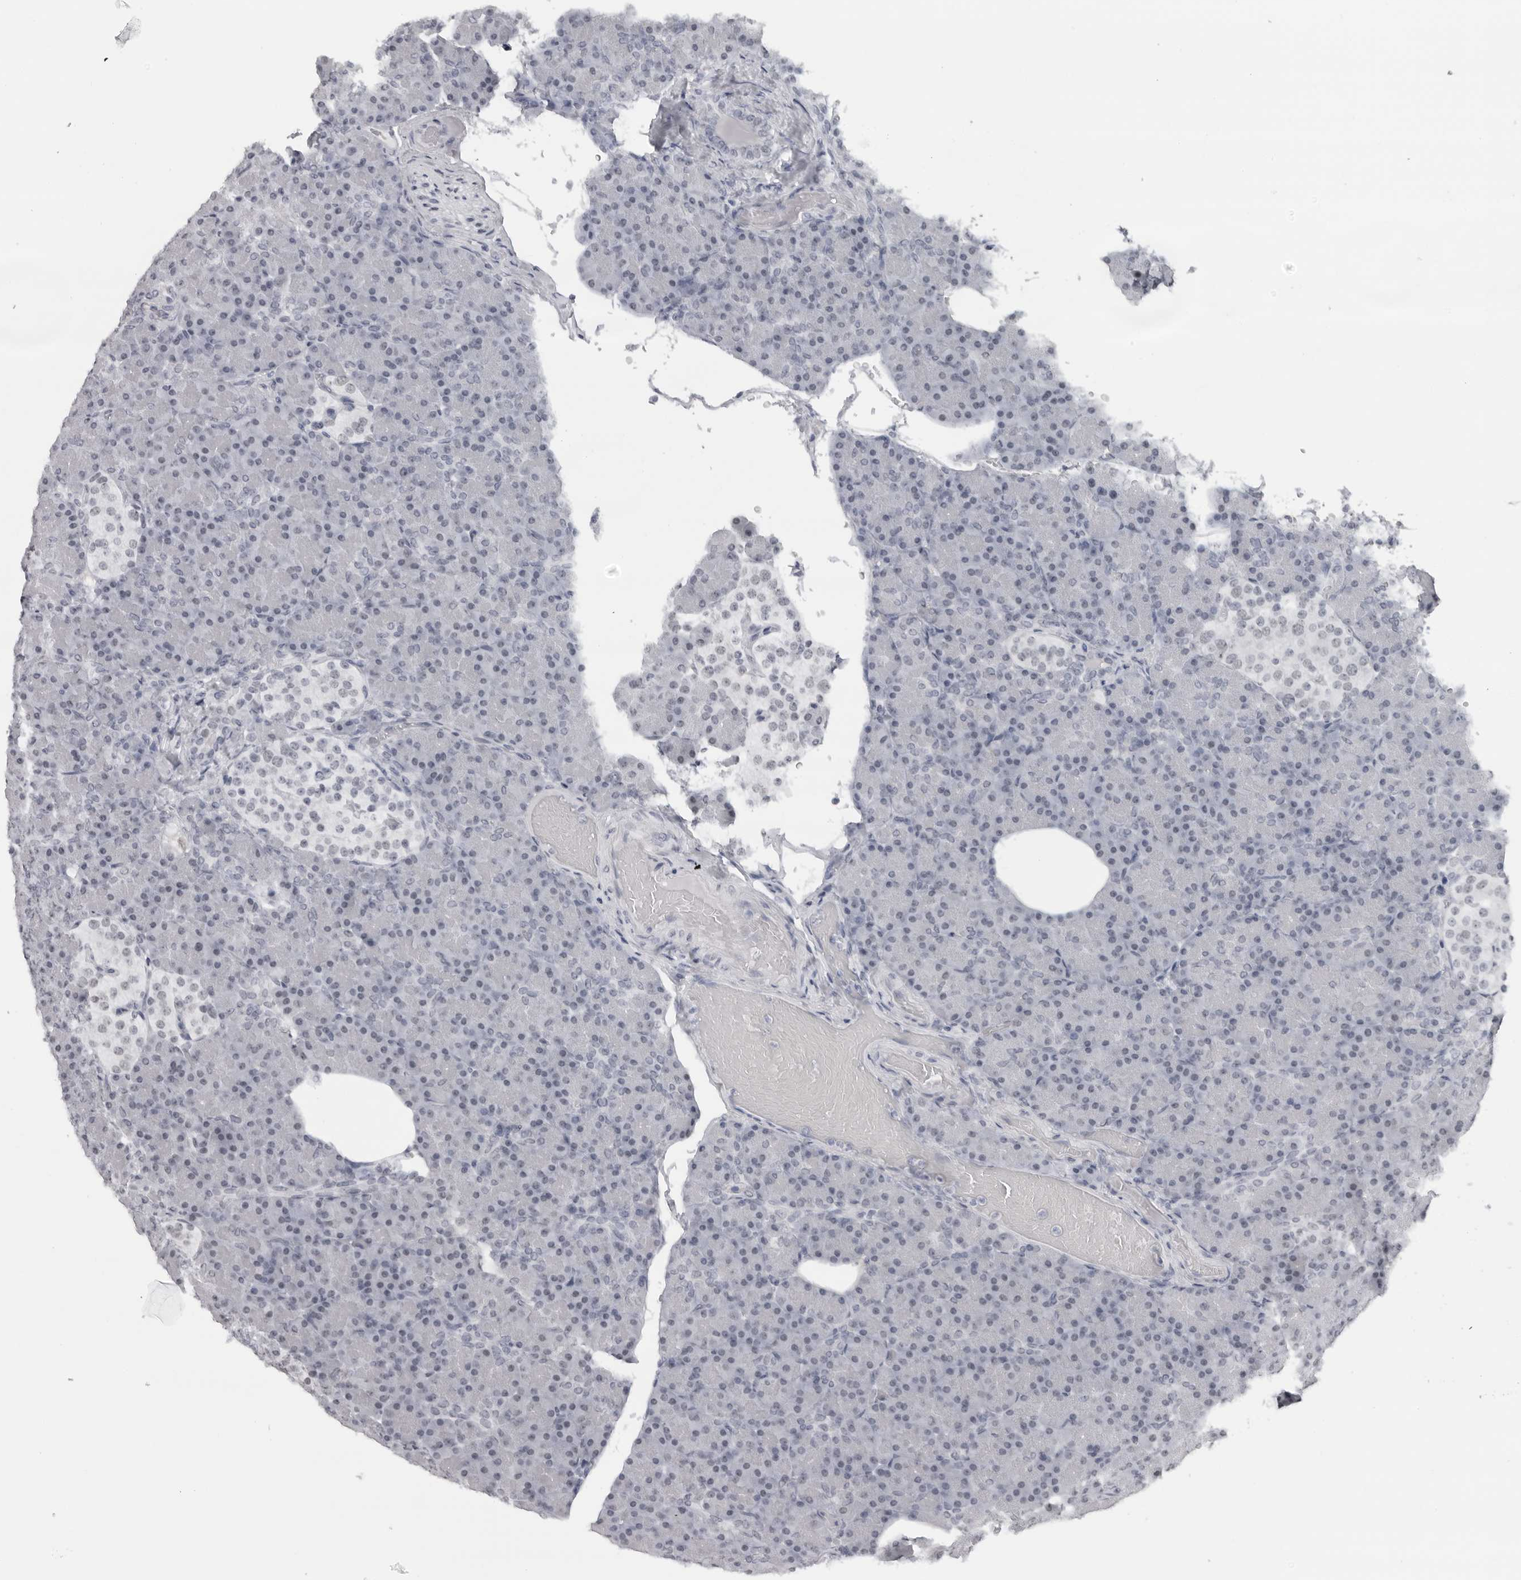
{"staining": {"intensity": "weak", "quantity": "<25%", "location": "nuclear"}, "tissue": "pancreas", "cell_type": "Exocrine glandular cells", "image_type": "normal", "snomed": [{"axis": "morphology", "description": "Normal tissue, NOS"}, {"axis": "topography", "description": "Pancreas"}], "caption": "Benign pancreas was stained to show a protein in brown. There is no significant expression in exocrine glandular cells.", "gene": "ESPN", "patient": {"sex": "female", "age": 43}}